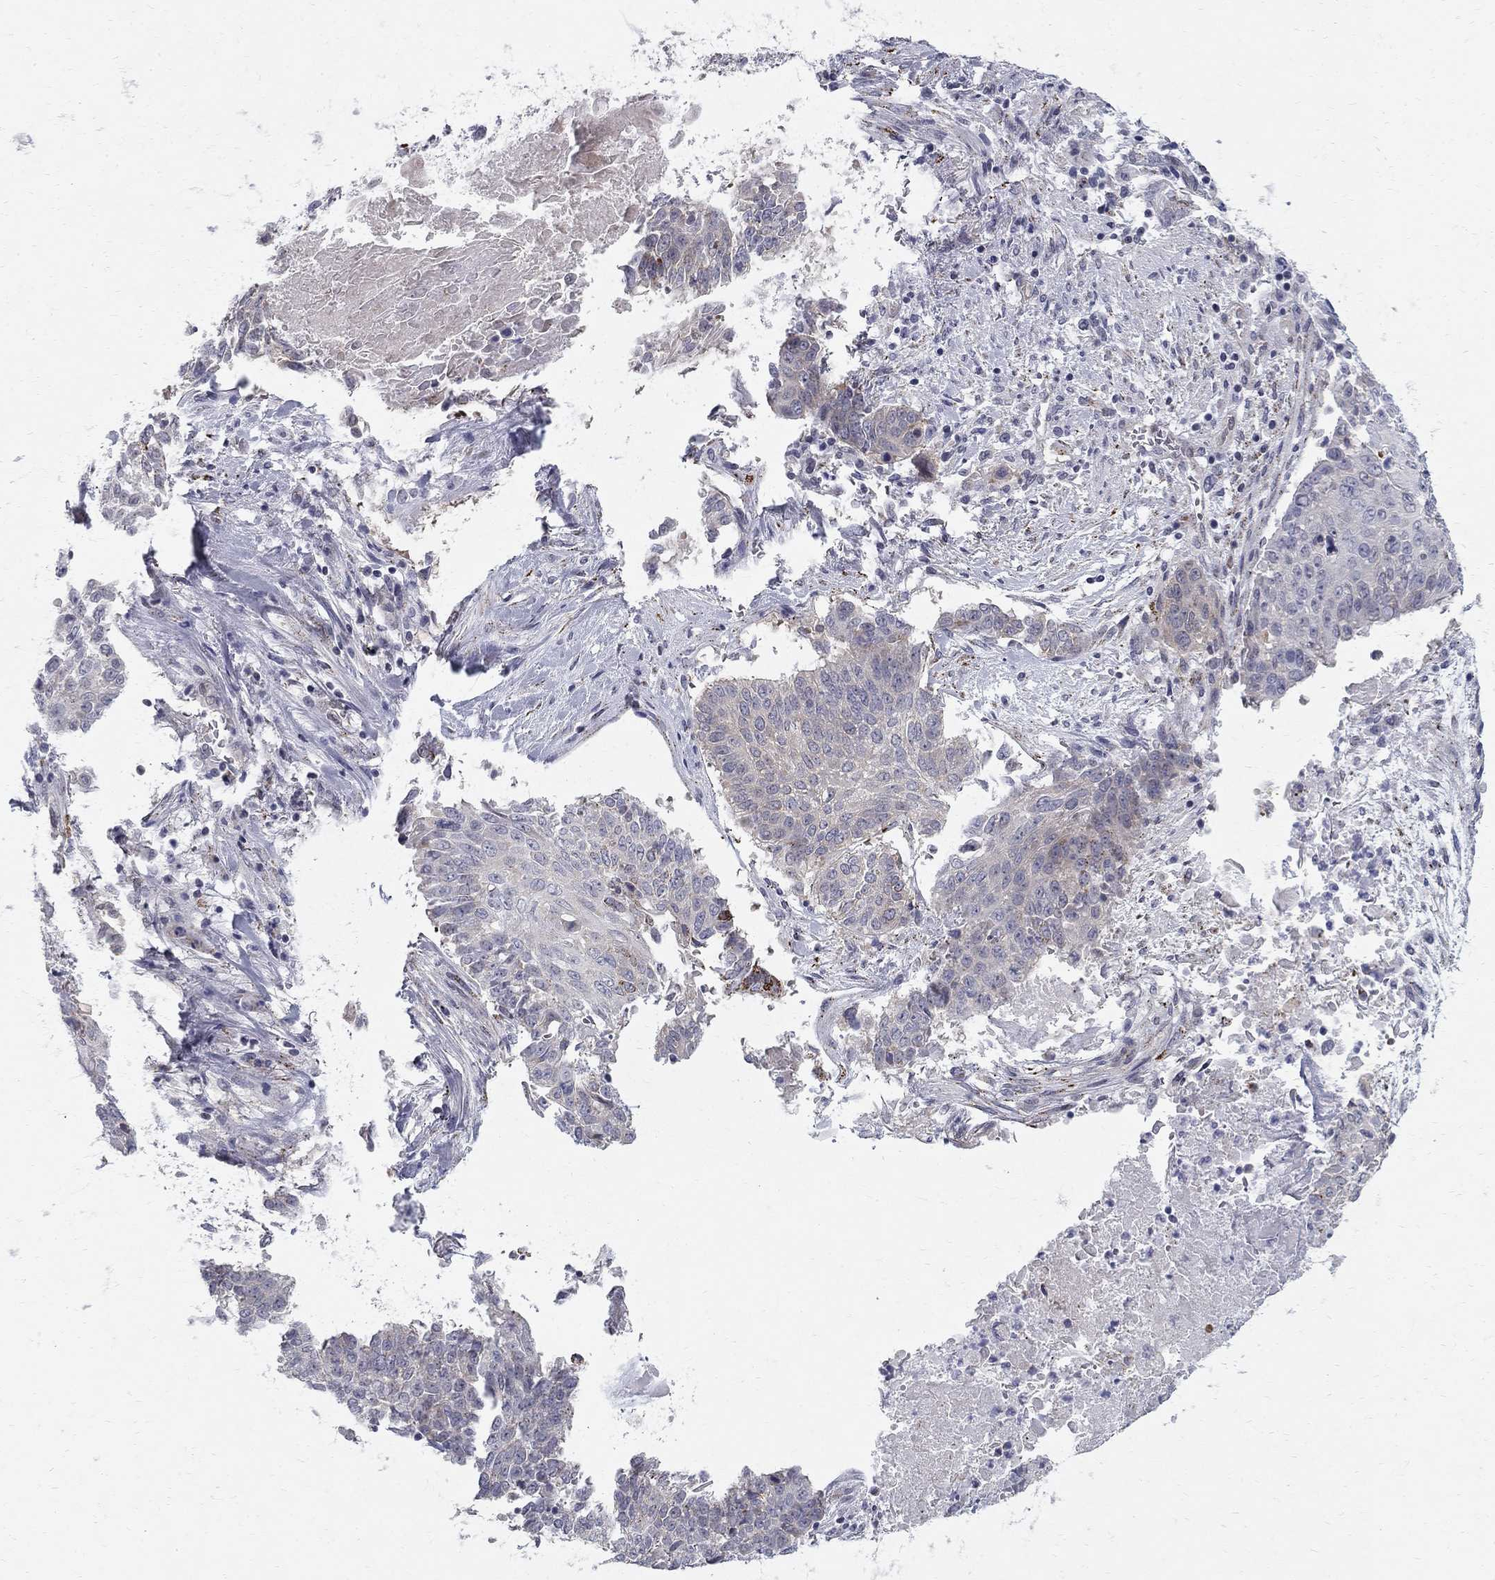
{"staining": {"intensity": "negative", "quantity": "none", "location": "none"}, "tissue": "lung cancer", "cell_type": "Tumor cells", "image_type": "cancer", "snomed": [{"axis": "morphology", "description": "Squamous cell carcinoma, NOS"}, {"axis": "topography", "description": "Lung"}], "caption": "This is an immunohistochemistry histopathology image of human squamous cell carcinoma (lung). There is no staining in tumor cells.", "gene": "CLIC6", "patient": {"sex": "male", "age": 64}}